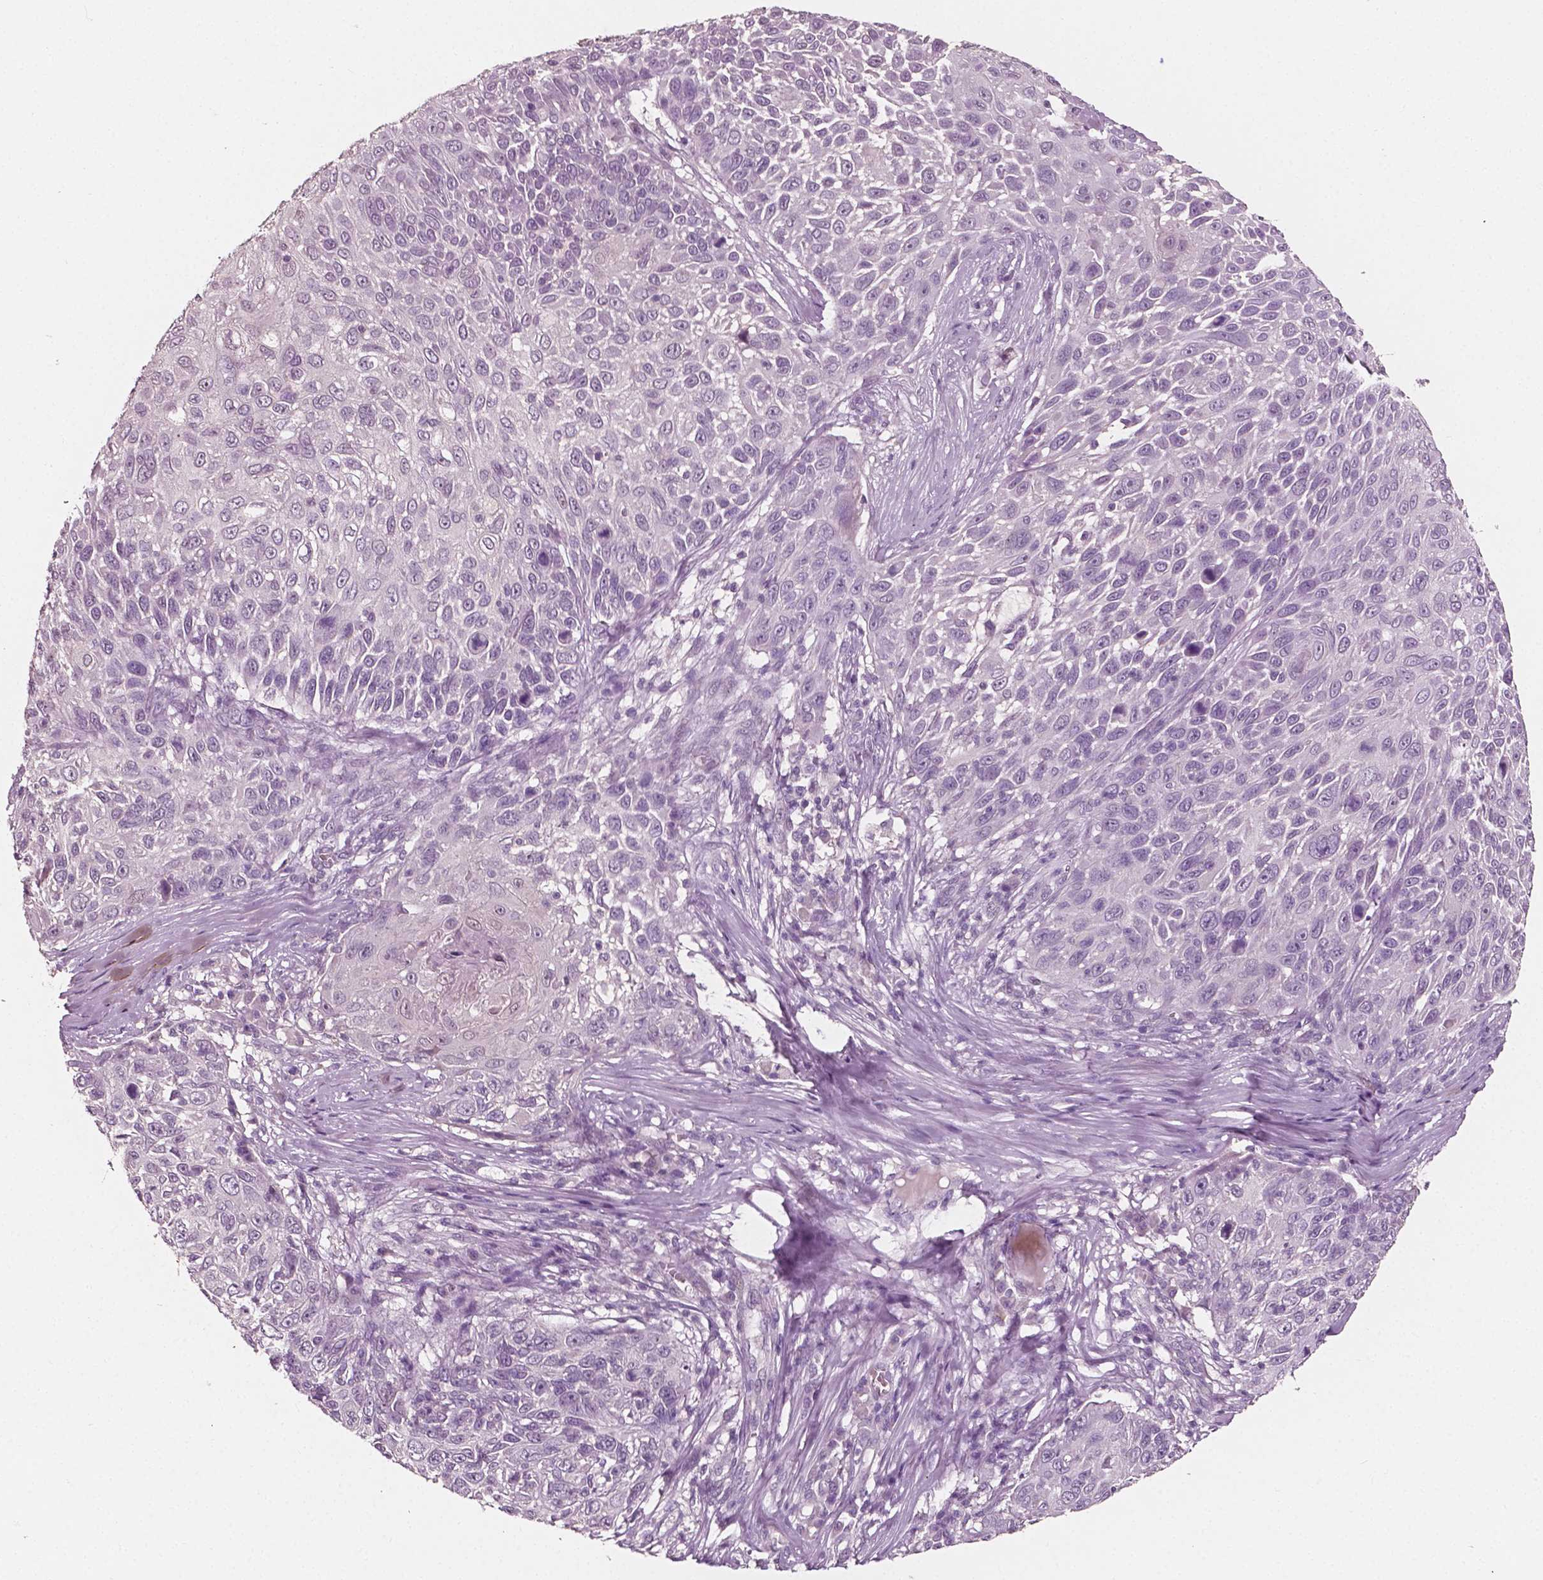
{"staining": {"intensity": "negative", "quantity": "none", "location": "none"}, "tissue": "skin cancer", "cell_type": "Tumor cells", "image_type": "cancer", "snomed": [{"axis": "morphology", "description": "Squamous cell carcinoma, NOS"}, {"axis": "topography", "description": "Skin"}], "caption": "This histopathology image is of squamous cell carcinoma (skin) stained with immunohistochemistry (IHC) to label a protein in brown with the nuclei are counter-stained blue. There is no positivity in tumor cells.", "gene": "PLA2R1", "patient": {"sex": "male", "age": 92}}